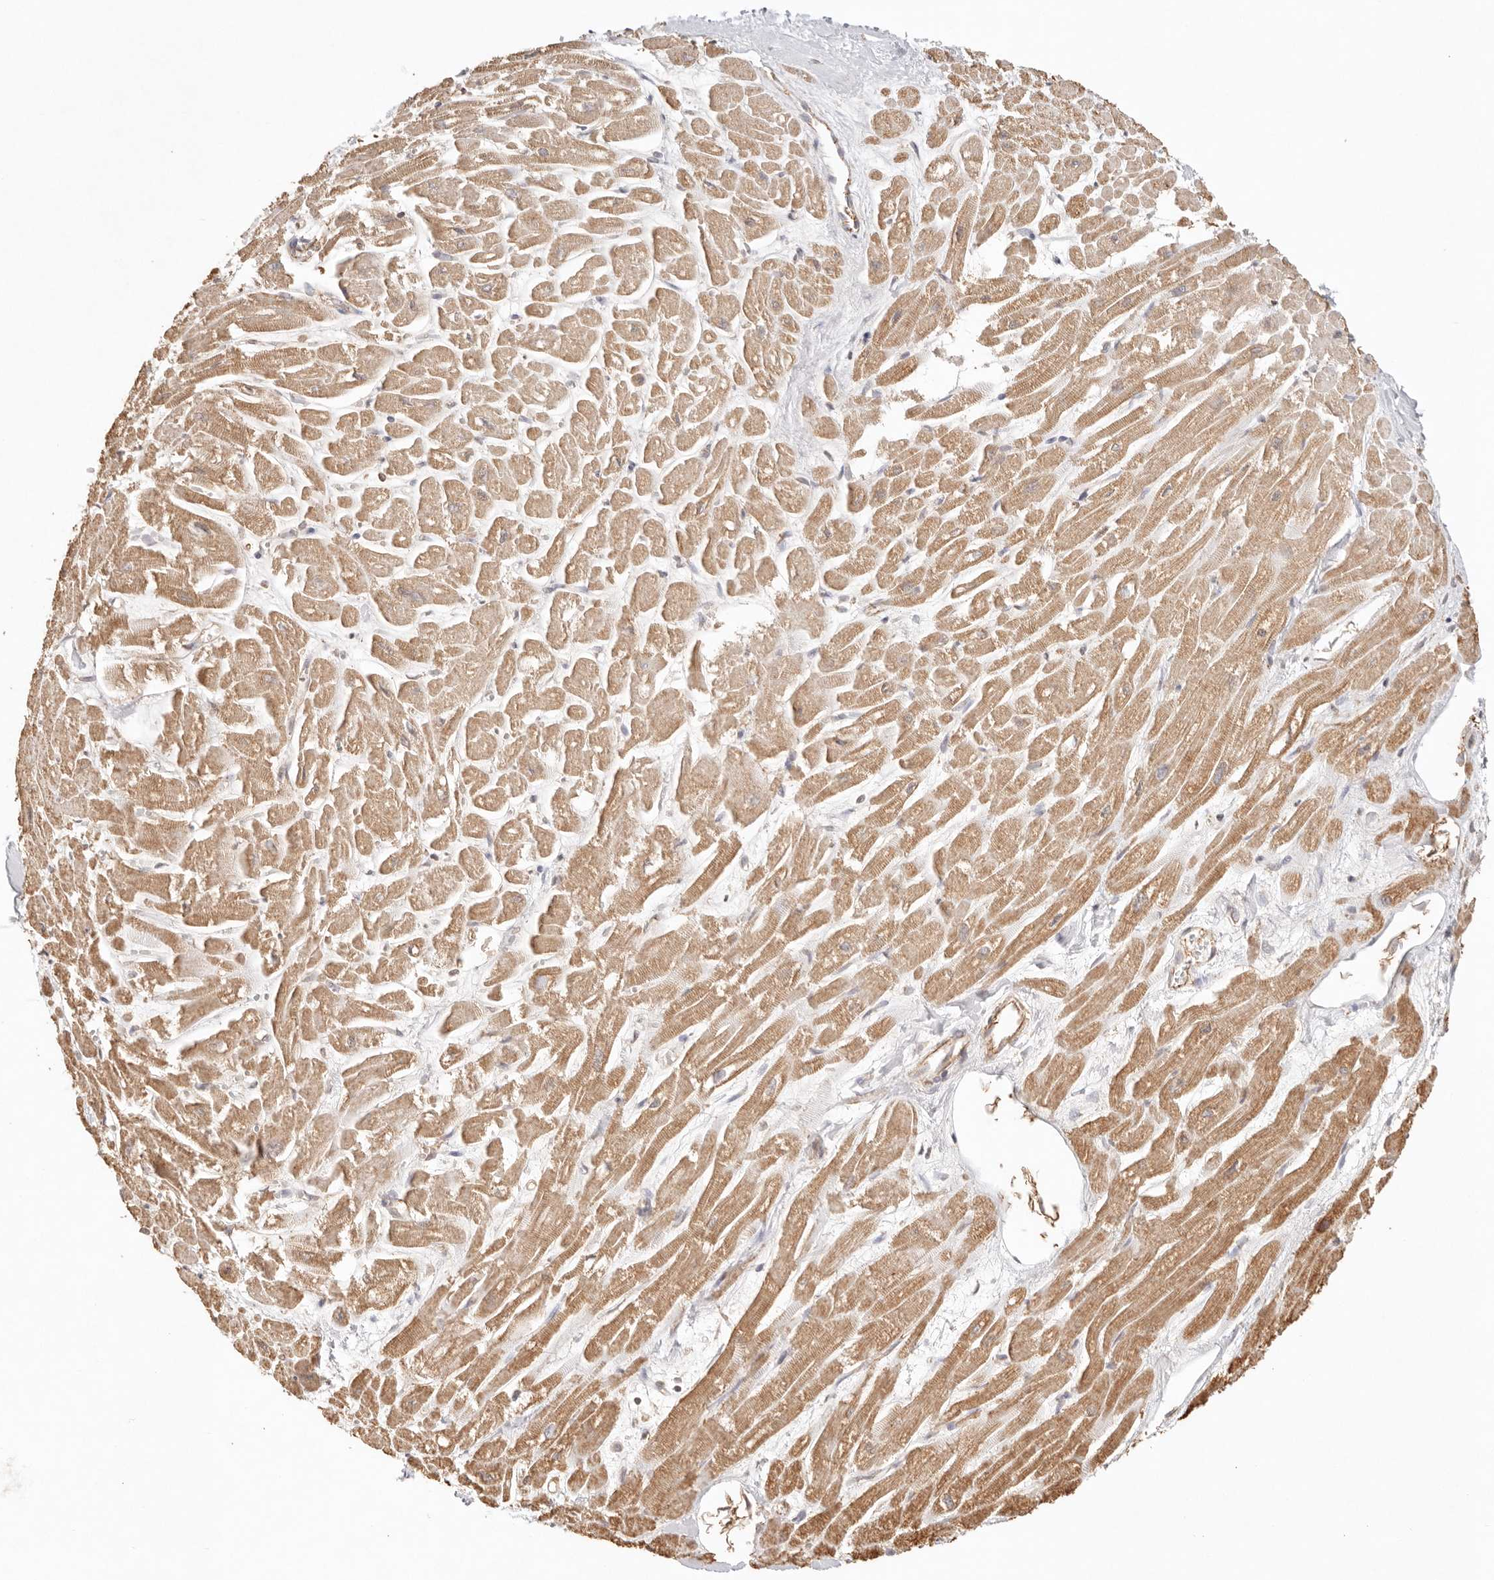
{"staining": {"intensity": "moderate", "quantity": ">75%", "location": "cytoplasmic/membranous"}, "tissue": "heart muscle", "cell_type": "Cardiomyocytes", "image_type": "normal", "snomed": [{"axis": "morphology", "description": "Normal tissue, NOS"}, {"axis": "topography", "description": "Heart"}], "caption": "Heart muscle stained for a protein displays moderate cytoplasmic/membranous positivity in cardiomyocytes. (Stains: DAB (3,3'-diaminobenzidine) in brown, nuclei in blue, Microscopy: brightfield microscopy at high magnification).", "gene": "IL1R2", "patient": {"sex": "male", "age": 54}}